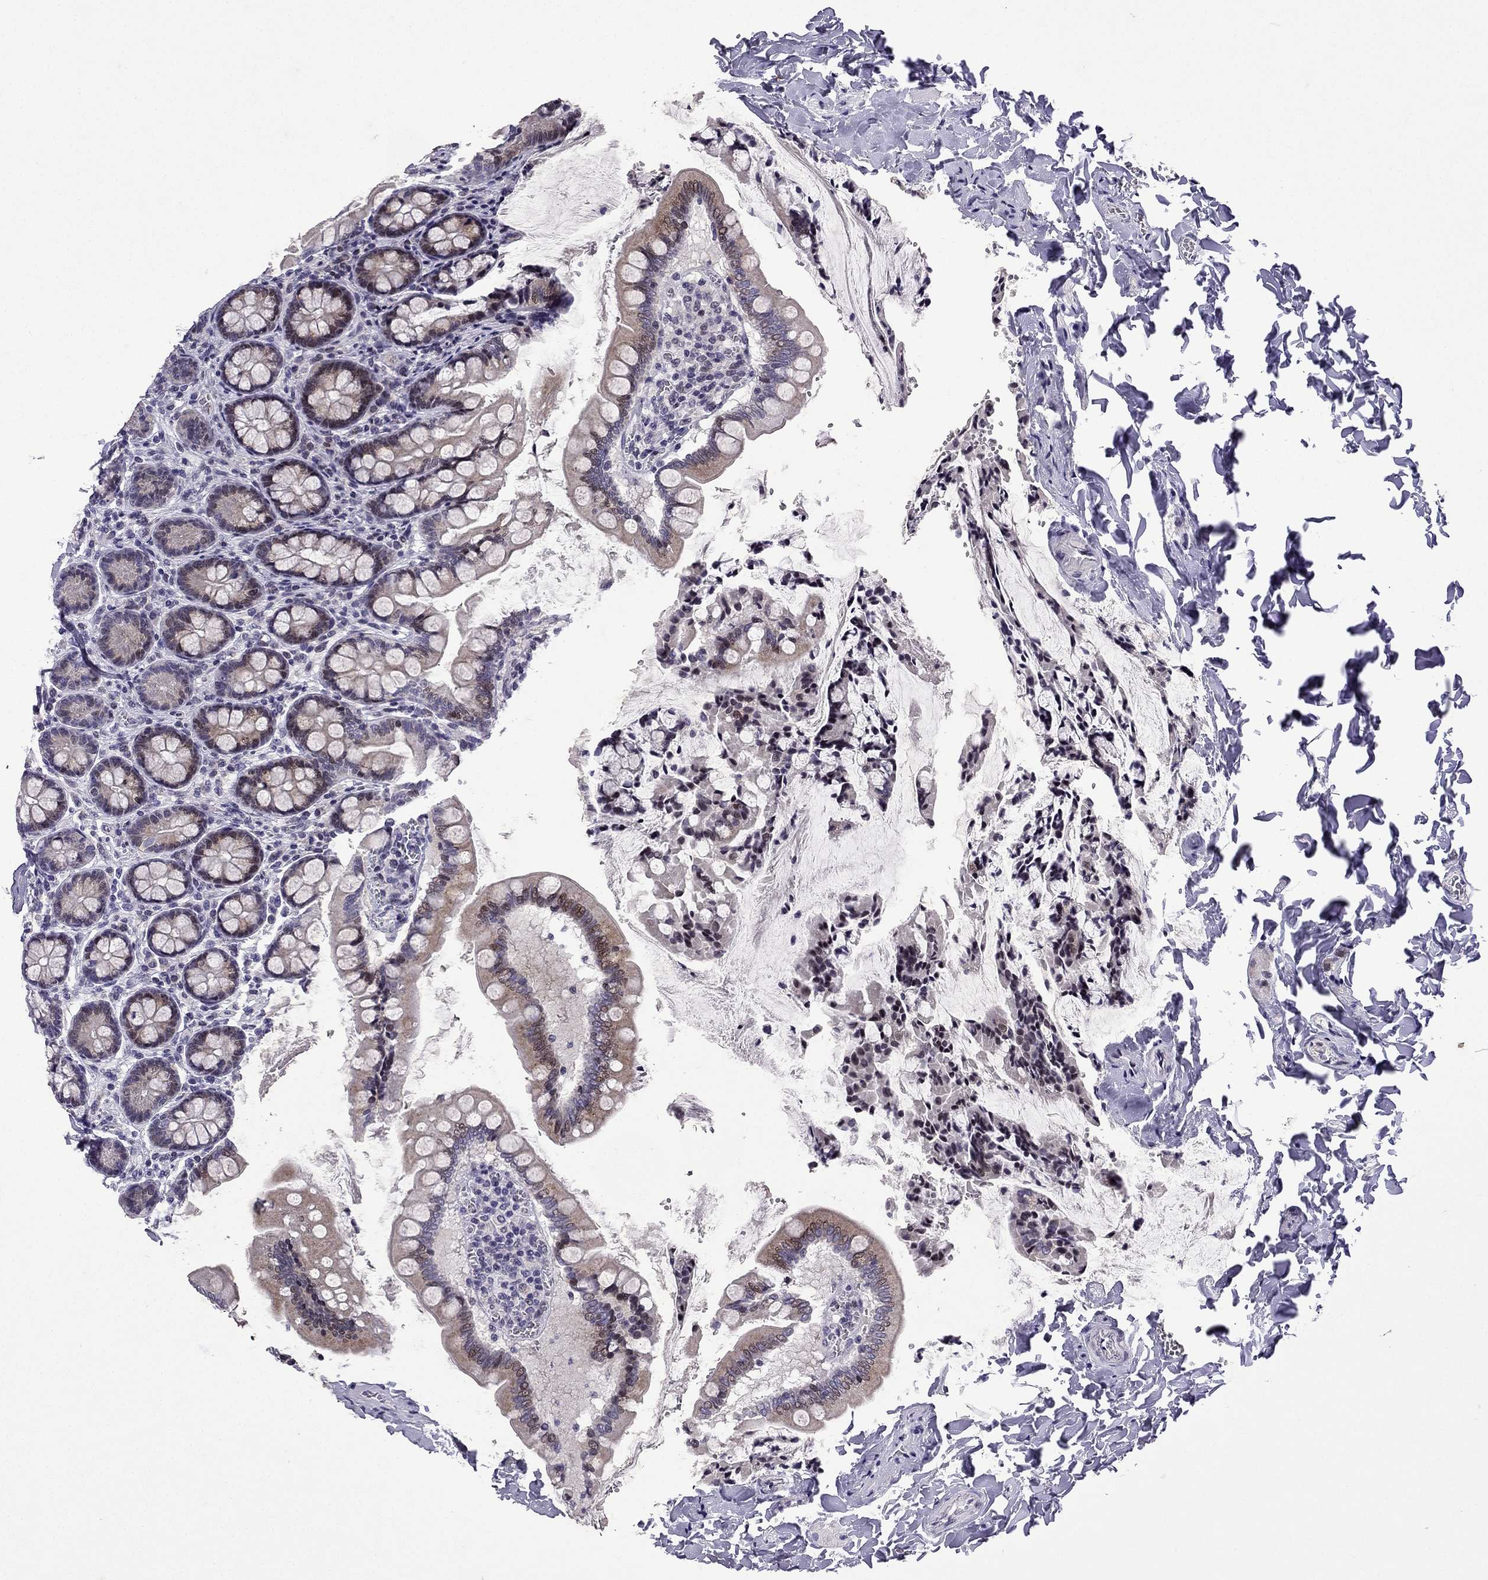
{"staining": {"intensity": "negative", "quantity": "none", "location": "none"}, "tissue": "small intestine", "cell_type": "Glandular cells", "image_type": "normal", "snomed": [{"axis": "morphology", "description": "Normal tissue, NOS"}, {"axis": "topography", "description": "Small intestine"}], "caption": "Immunohistochemistry (IHC) image of benign small intestine: human small intestine stained with DAB displays no significant protein expression in glandular cells.", "gene": "TTN", "patient": {"sex": "female", "age": 56}}